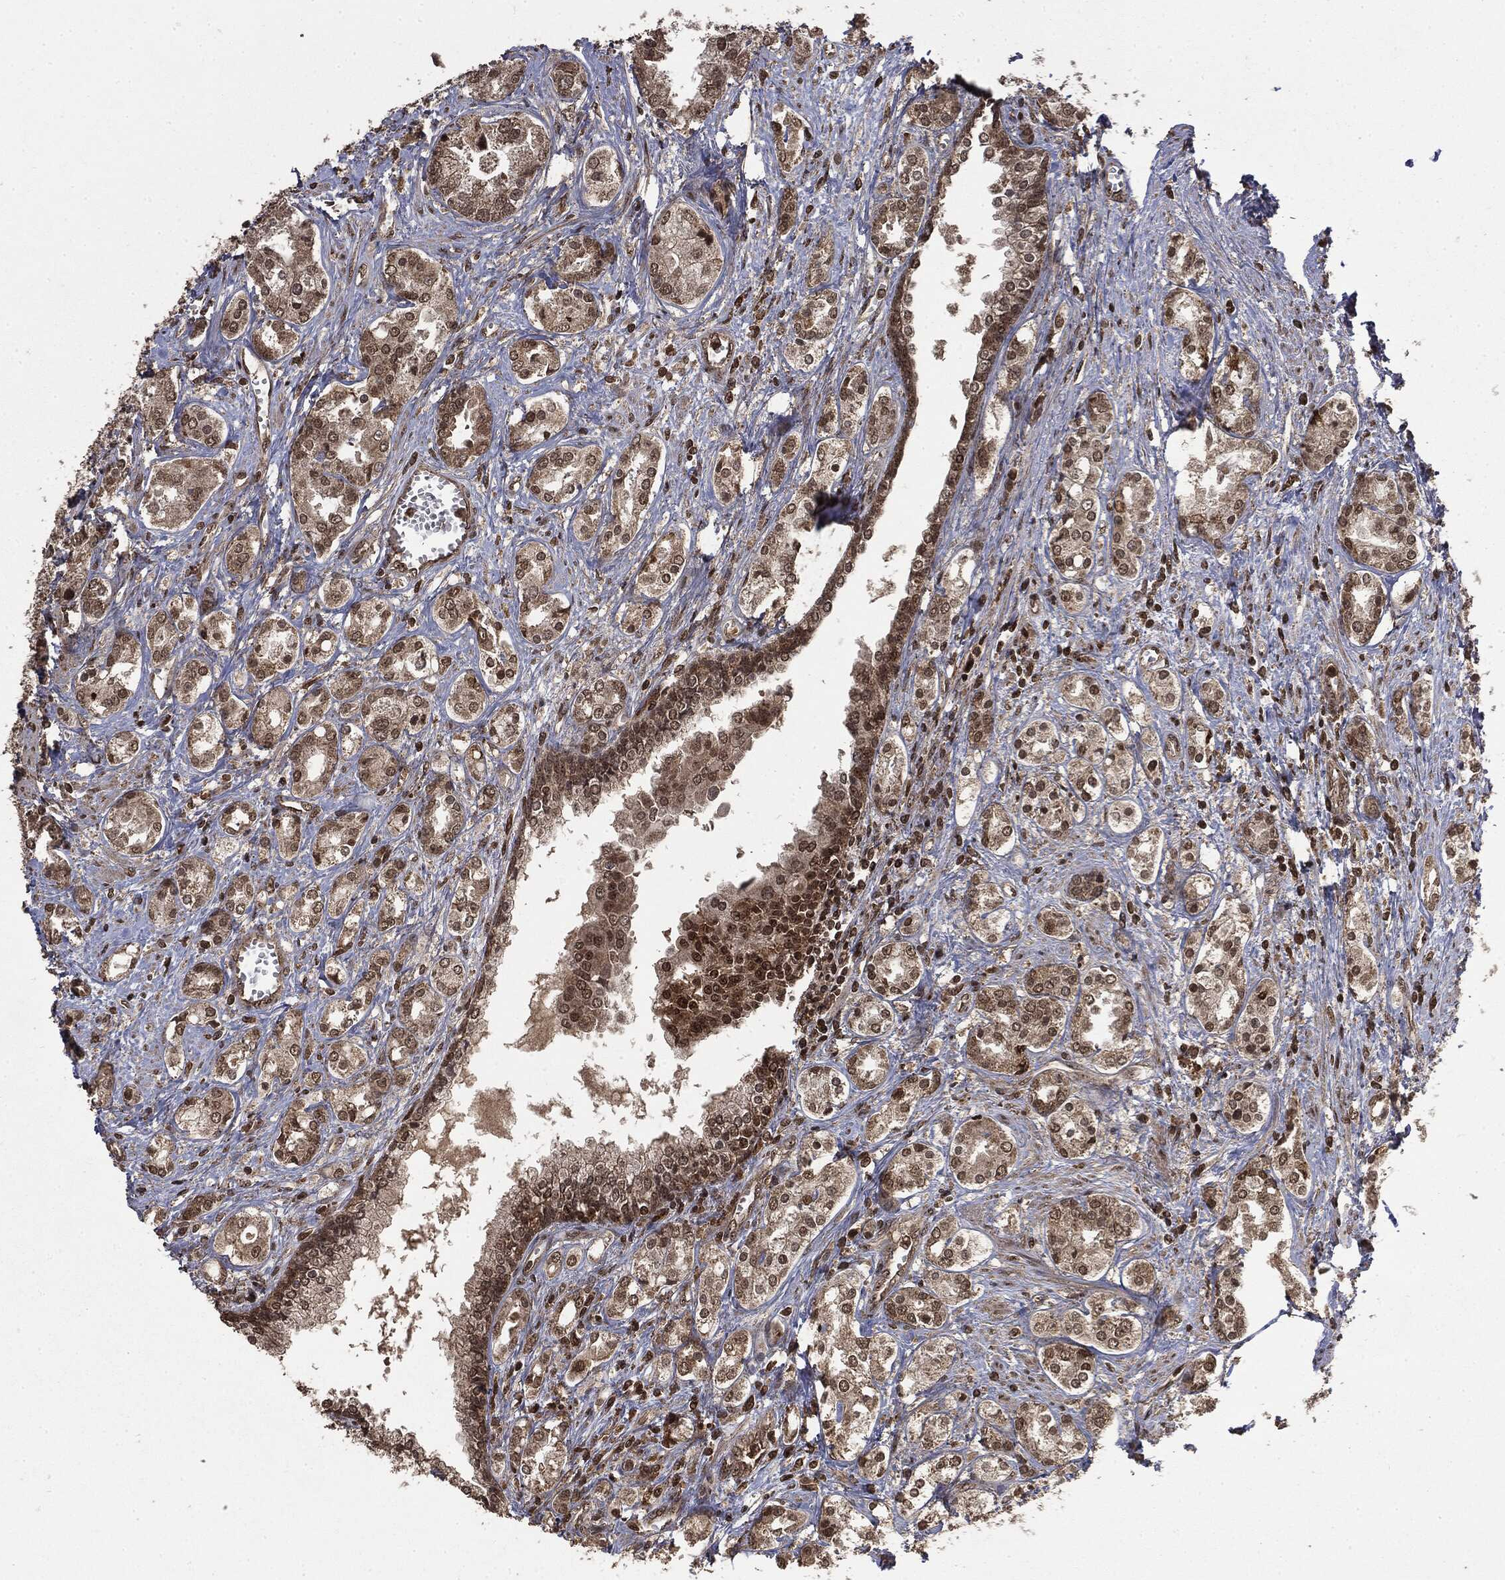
{"staining": {"intensity": "strong", "quantity": "<25%", "location": "nuclear"}, "tissue": "prostate cancer", "cell_type": "Tumor cells", "image_type": "cancer", "snomed": [{"axis": "morphology", "description": "Adenocarcinoma, NOS"}, {"axis": "topography", "description": "Prostate and seminal vesicle, NOS"}, {"axis": "topography", "description": "Prostate"}], "caption": "This is an image of immunohistochemistry (IHC) staining of prostate cancer (adenocarcinoma), which shows strong positivity in the nuclear of tumor cells.", "gene": "CTDP1", "patient": {"sex": "male", "age": 62}}